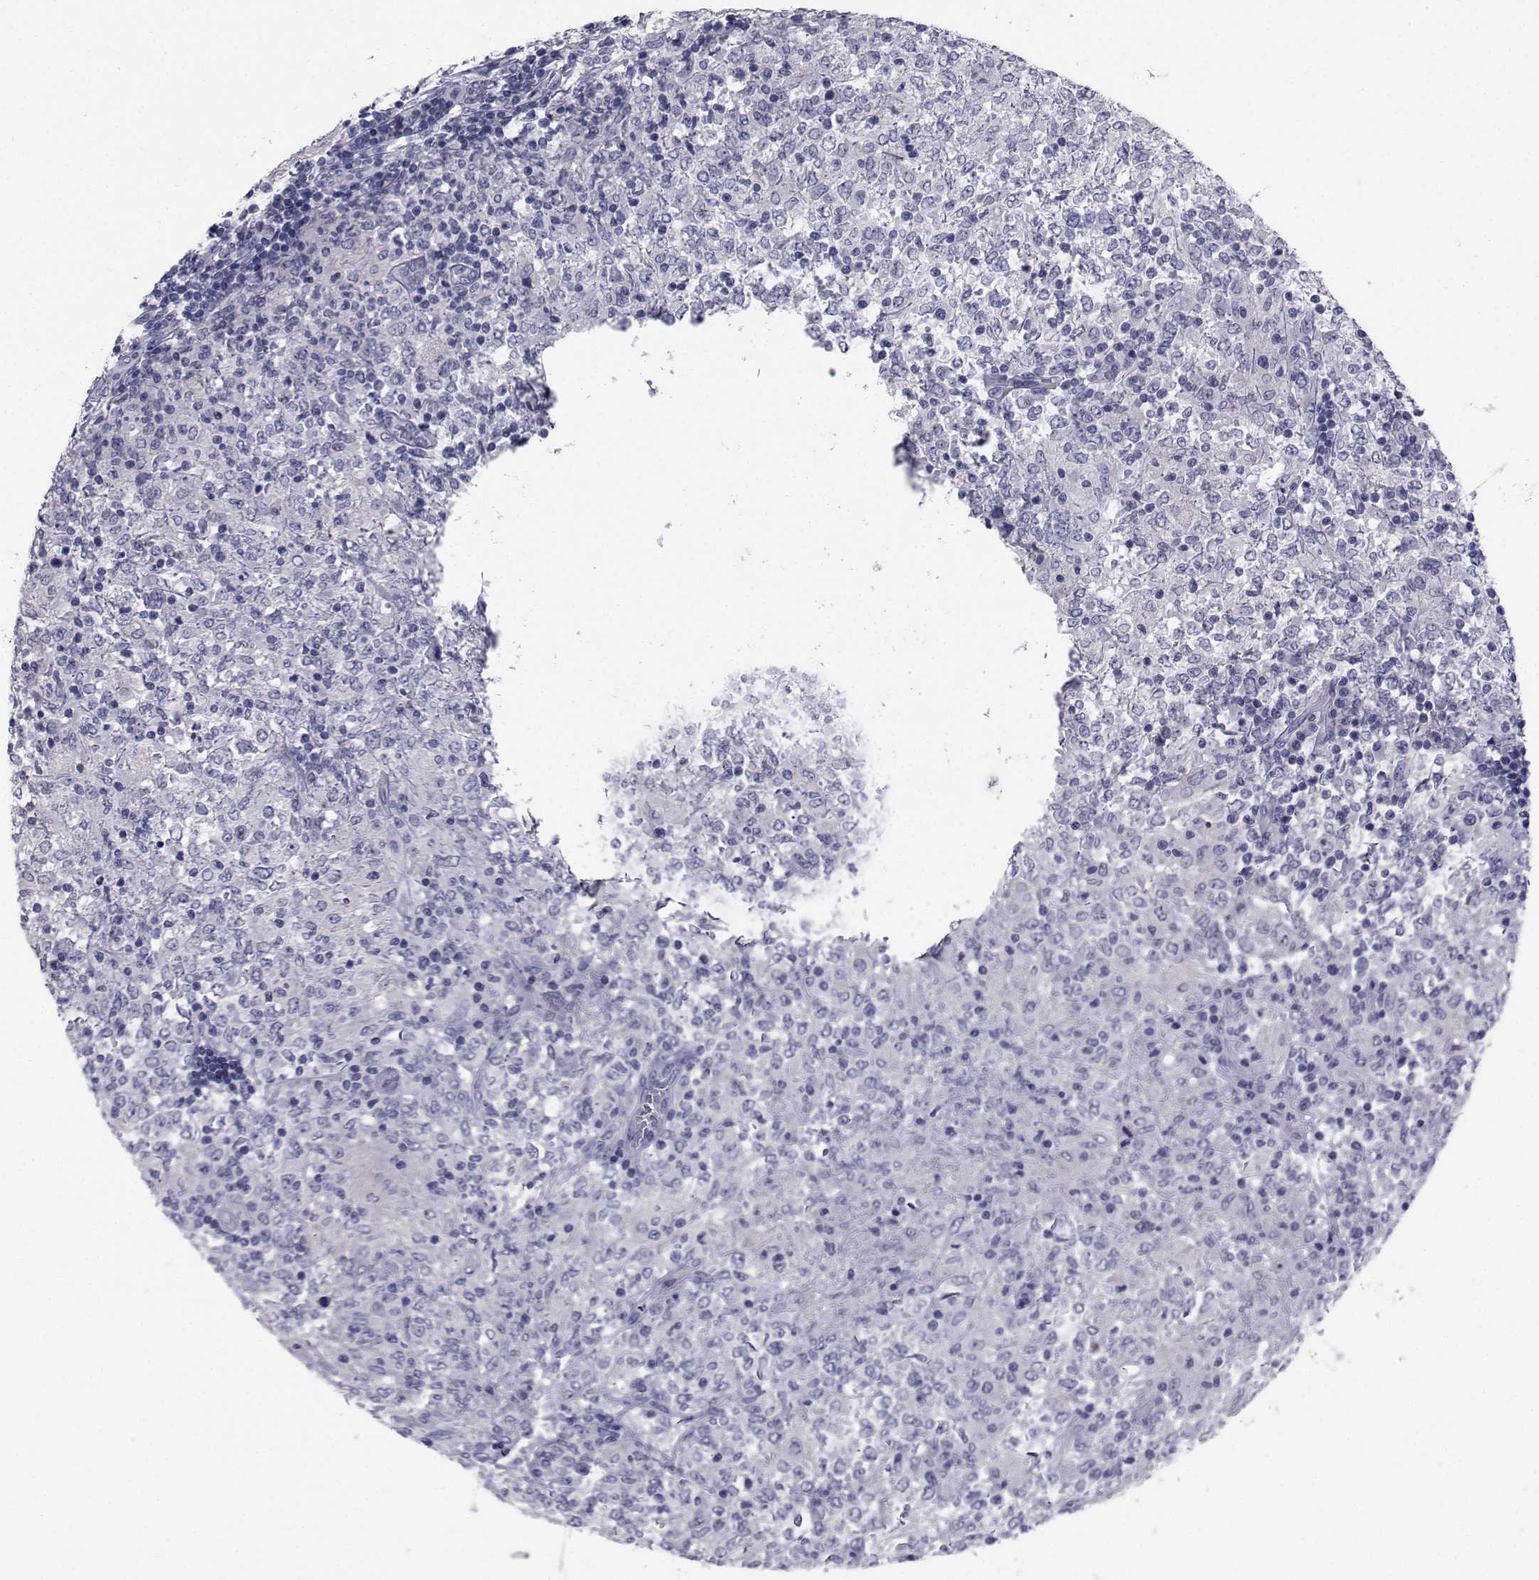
{"staining": {"intensity": "negative", "quantity": "none", "location": "none"}, "tissue": "lymphoma", "cell_type": "Tumor cells", "image_type": "cancer", "snomed": [{"axis": "morphology", "description": "Malignant lymphoma, non-Hodgkin's type, High grade"}, {"axis": "topography", "description": "Lymph node"}], "caption": "Micrograph shows no protein positivity in tumor cells of lymphoma tissue.", "gene": "CHRNA1", "patient": {"sex": "female", "age": 84}}